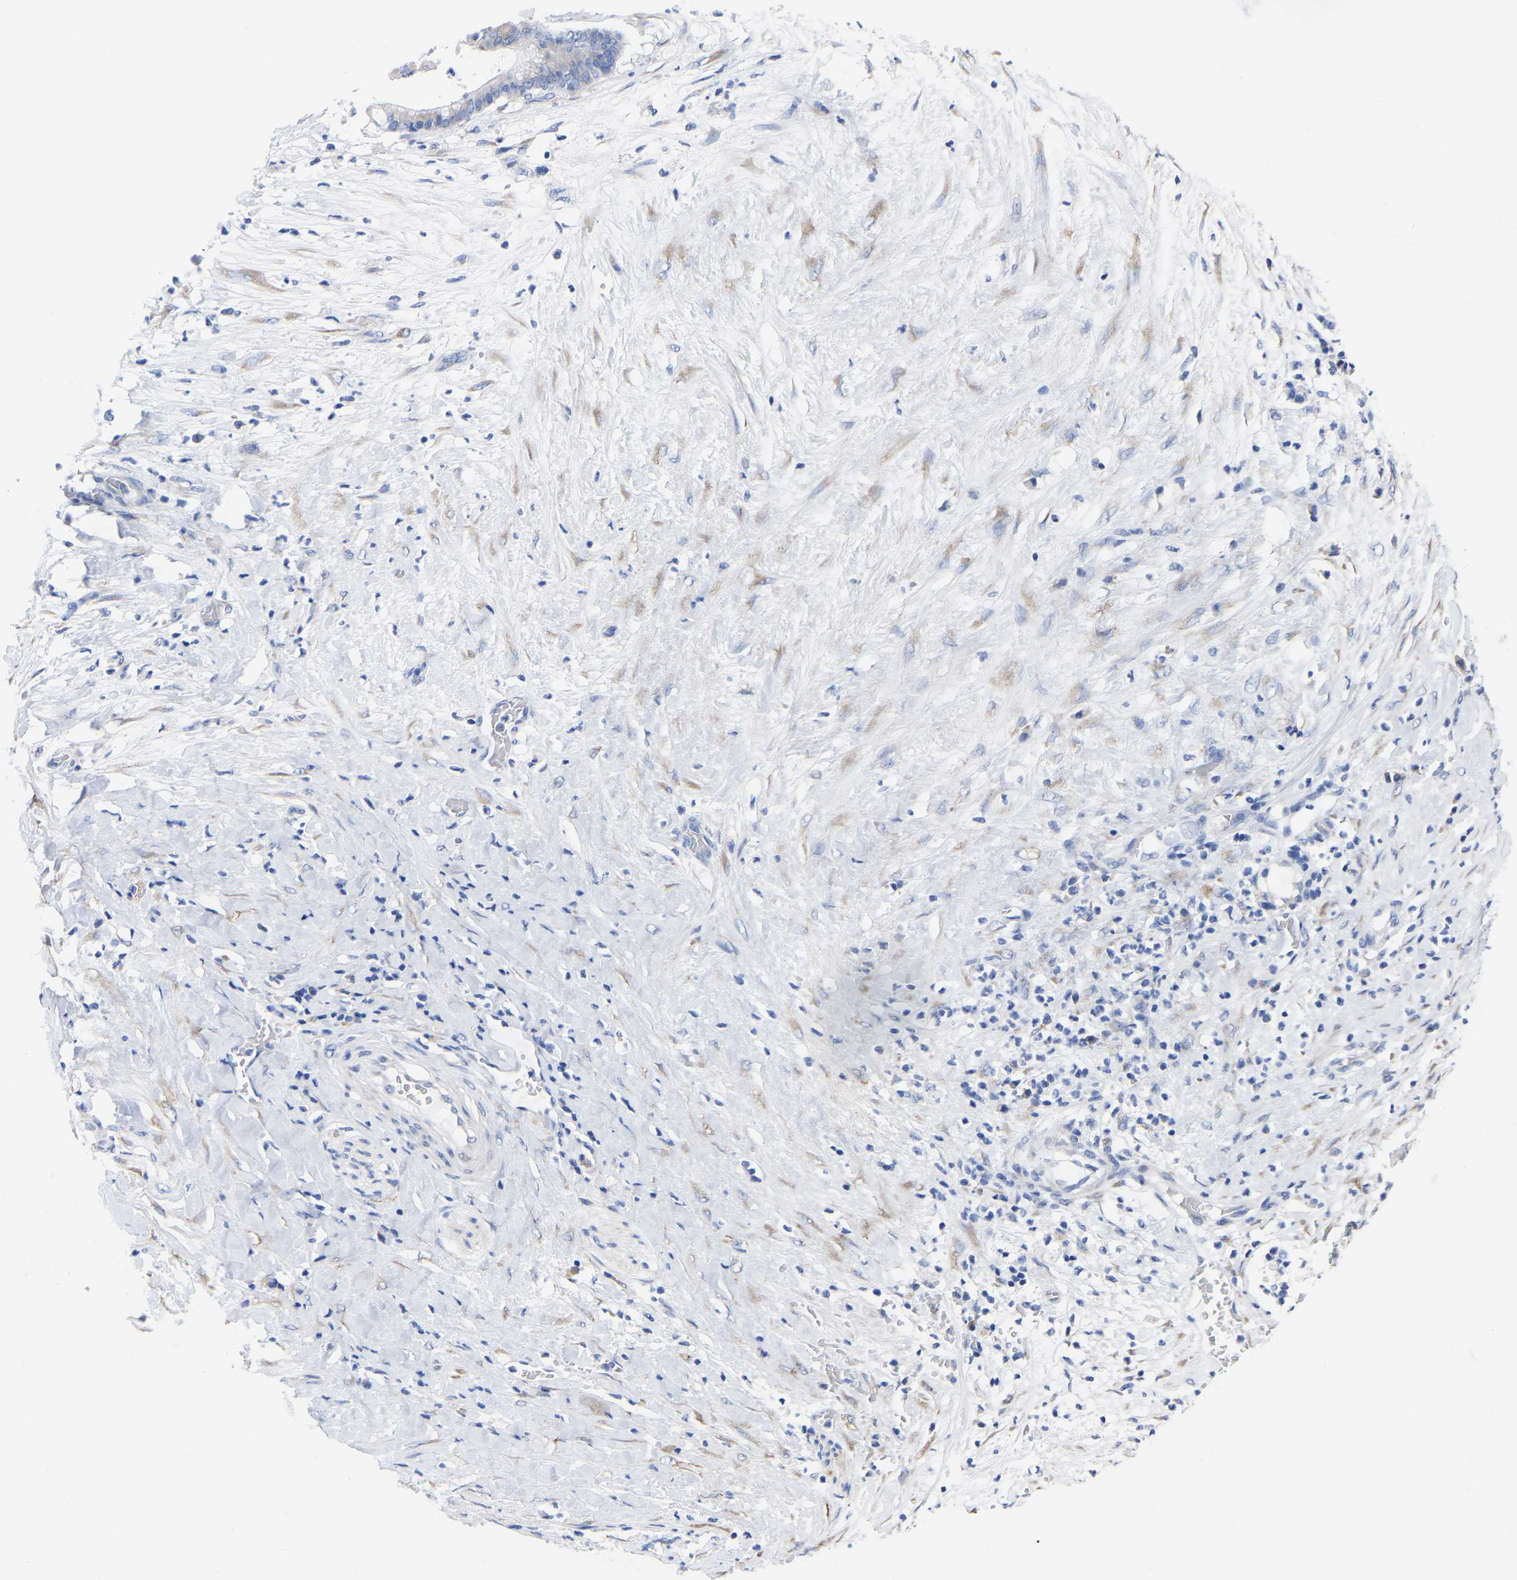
{"staining": {"intensity": "weak", "quantity": "<25%", "location": "cytoplasmic/membranous"}, "tissue": "pancreatic cancer", "cell_type": "Tumor cells", "image_type": "cancer", "snomed": [{"axis": "morphology", "description": "Adenocarcinoma, NOS"}, {"axis": "topography", "description": "Pancreas"}], "caption": "Tumor cells are negative for protein expression in human pancreatic adenocarcinoma.", "gene": "GDF3", "patient": {"sex": "male", "age": 41}}